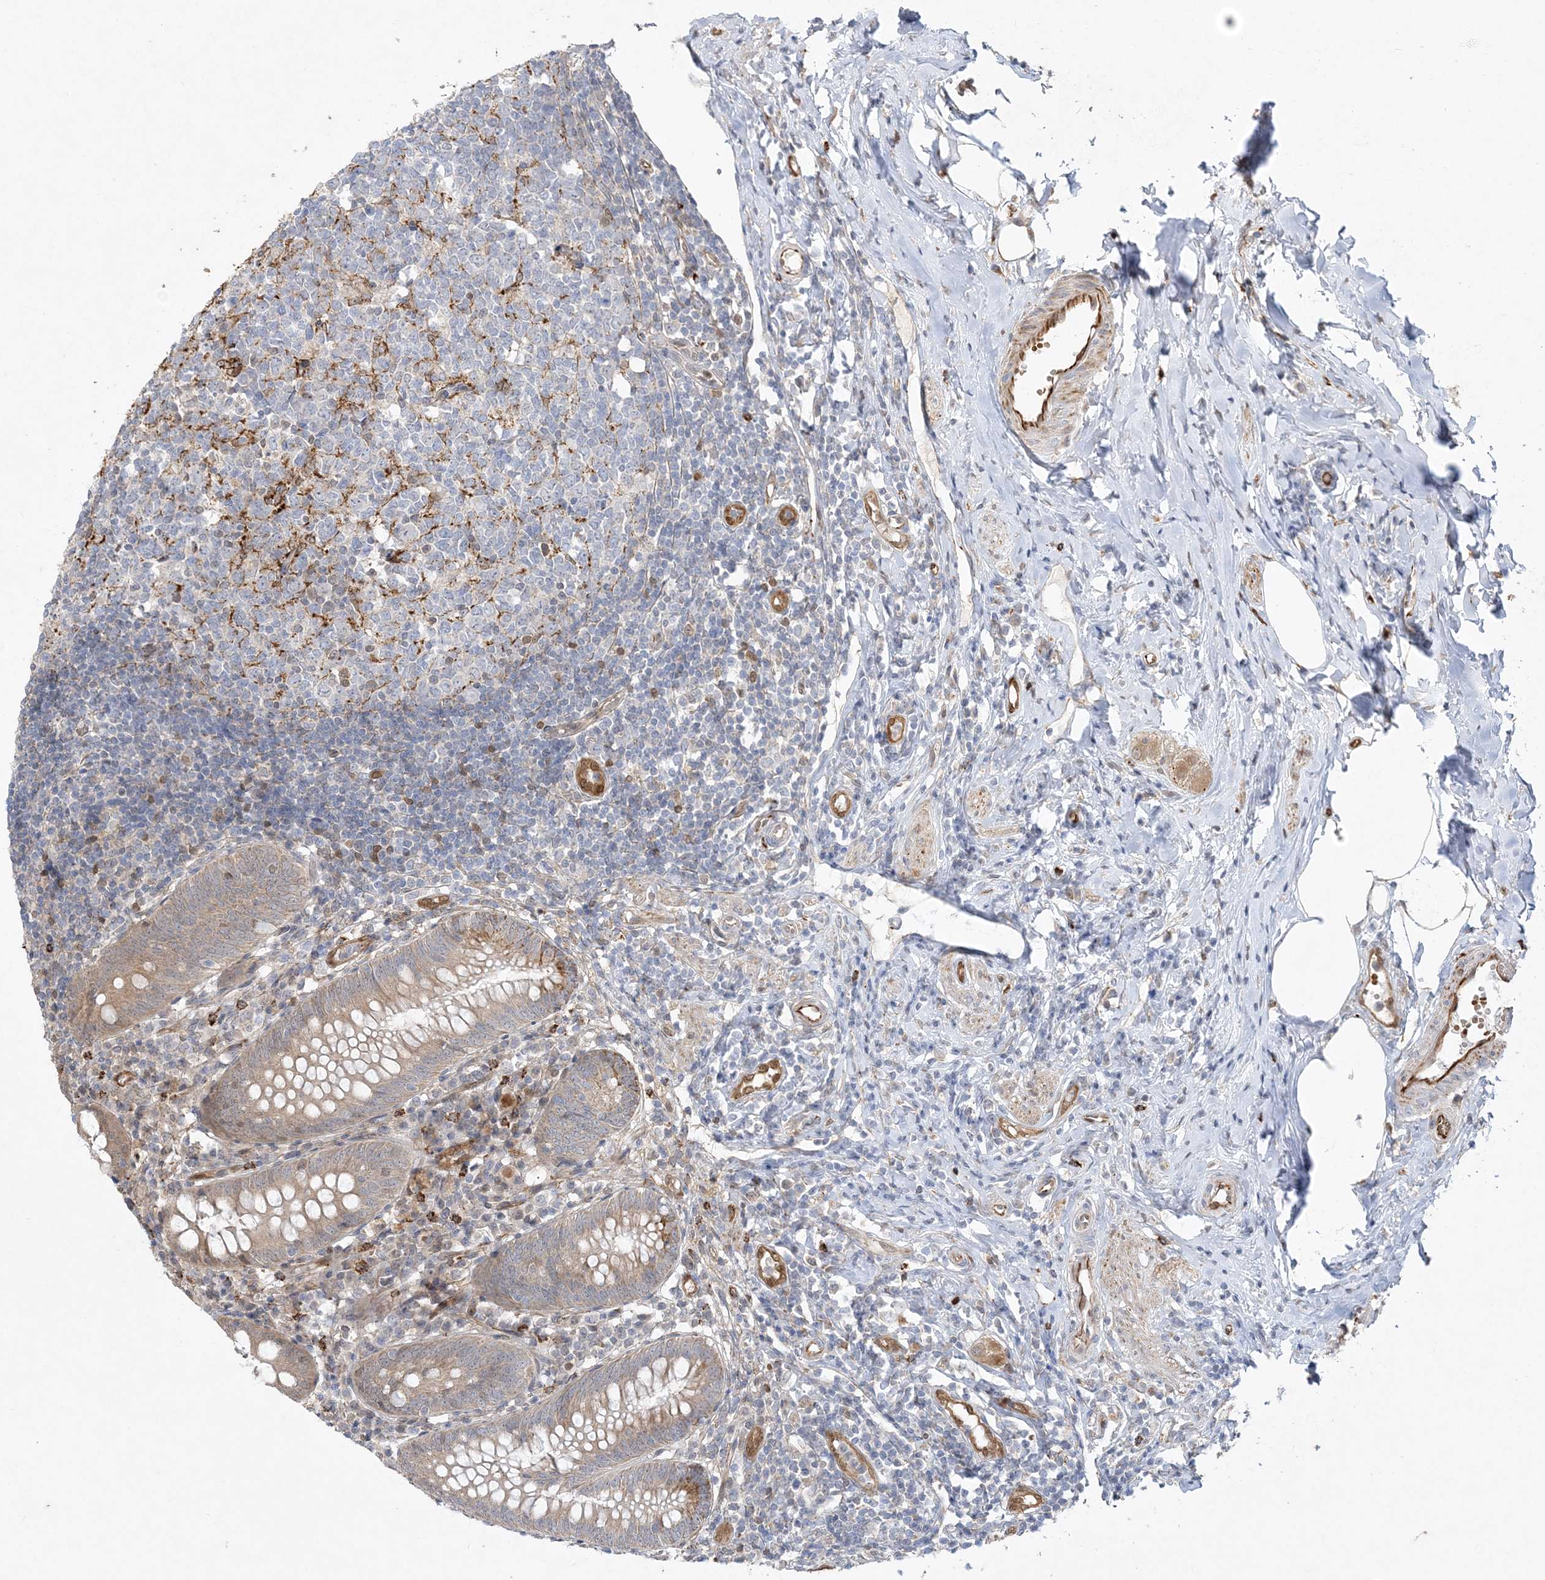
{"staining": {"intensity": "weak", "quantity": ">75%", "location": "cytoplasmic/membranous"}, "tissue": "appendix", "cell_type": "Glandular cells", "image_type": "normal", "snomed": [{"axis": "morphology", "description": "Normal tissue, NOS"}, {"axis": "topography", "description": "Appendix"}], "caption": "A brown stain highlights weak cytoplasmic/membranous positivity of a protein in glandular cells of normal appendix. (DAB (3,3'-diaminobenzidine) = brown stain, brightfield microscopy at high magnification).", "gene": "INPP1", "patient": {"sex": "female", "age": 54}}